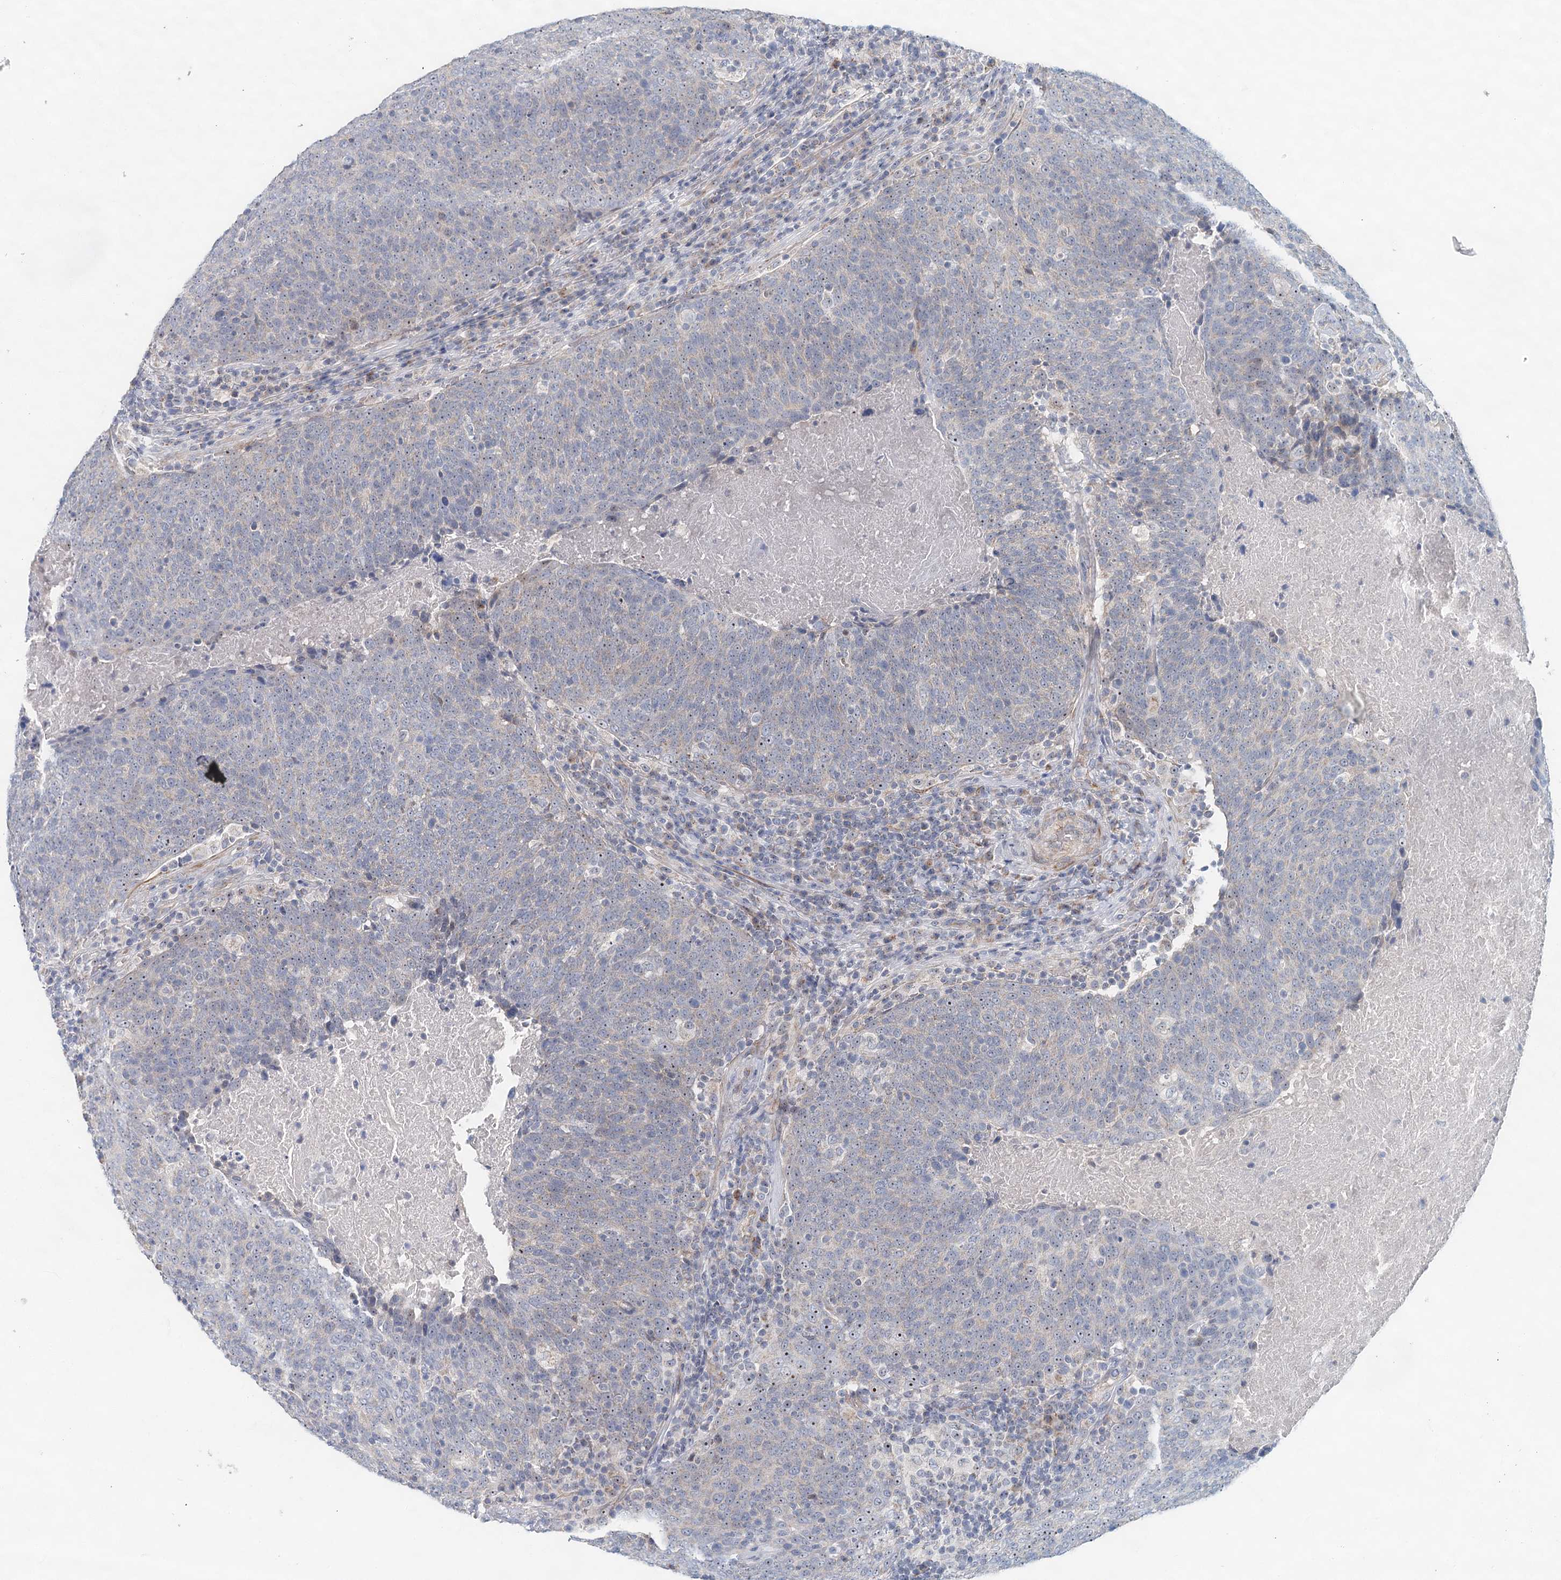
{"staining": {"intensity": "negative", "quantity": "none", "location": "none"}, "tissue": "head and neck cancer", "cell_type": "Tumor cells", "image_type": "cancer", "snomed": [{"axis": "morphology", "description": "Squamous cell carcinoma, NOS"}, {"axis": "morphology", "description": "Squamous cell carcinoma, metastatic, NOS"}, {"axis": "topography", "description": "Lymph node"}, {"axis": "topography", "description": "Head-Neck"}], "caption": "A high-resolution histopathology image shows immunohistochemistry staining of head and neck metastatic squamous cell carcinoma, which shows no significant staining in tumor cells.", "gene": "RBM43", "patient": {"sex": "male", "age": 62}}